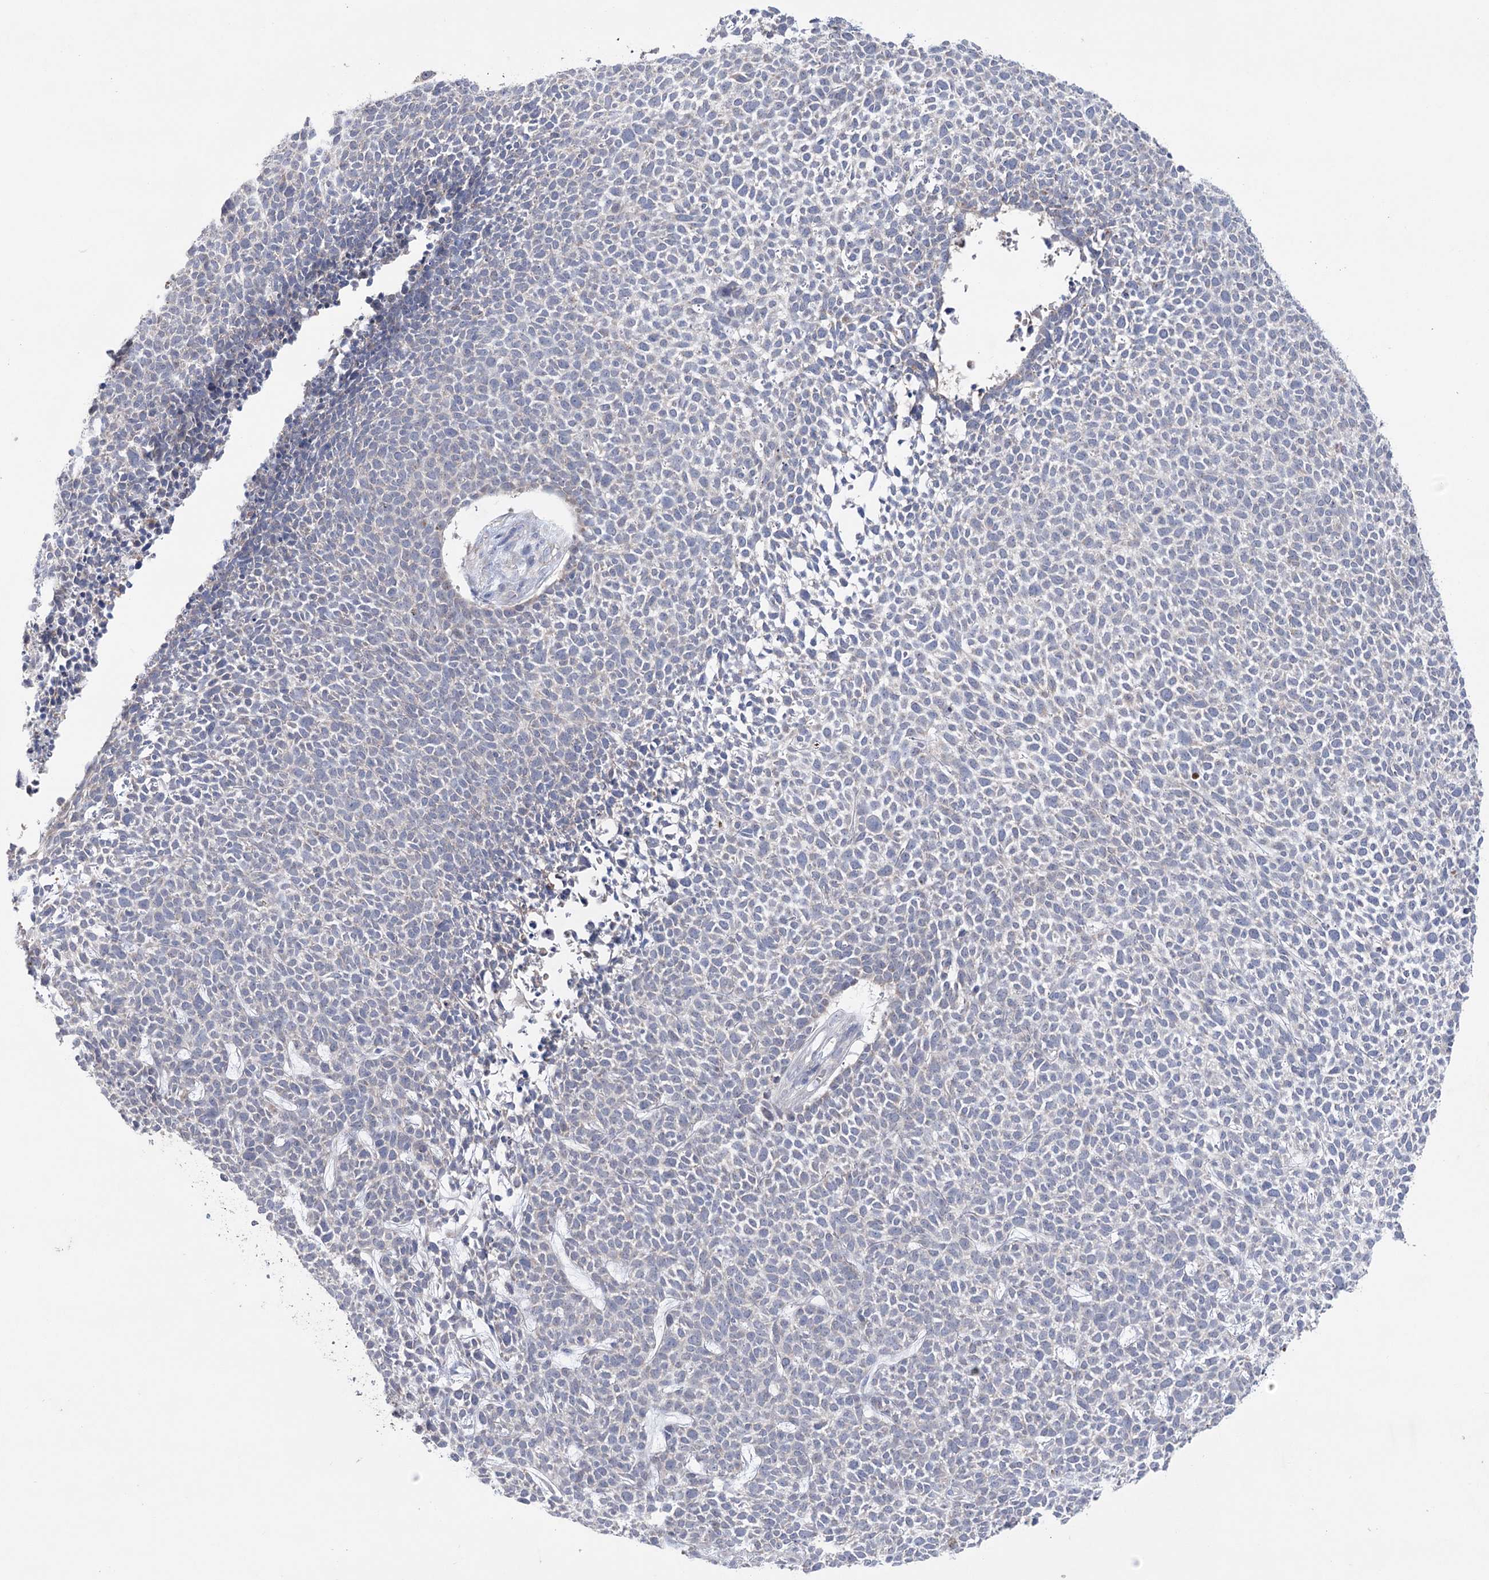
{"staining": {"intensity": "negative", "quantity": "none", "location": "none"}, "tissue": "skin cancer", "cell_type": "Tumor cells", "image_type": "cancer", "snomed": [{"axis": "morphology", "description": "Basal cell carcinoma"}, {"axis": "topography", "description": "Skin"}], "caption": "IHC image of human skin basal cell carcinoma stained for a protein (brown), which displays no expression in tumor cells.", "gene": "MTCH2", "patient": {"sex": "female", "age": 84}}